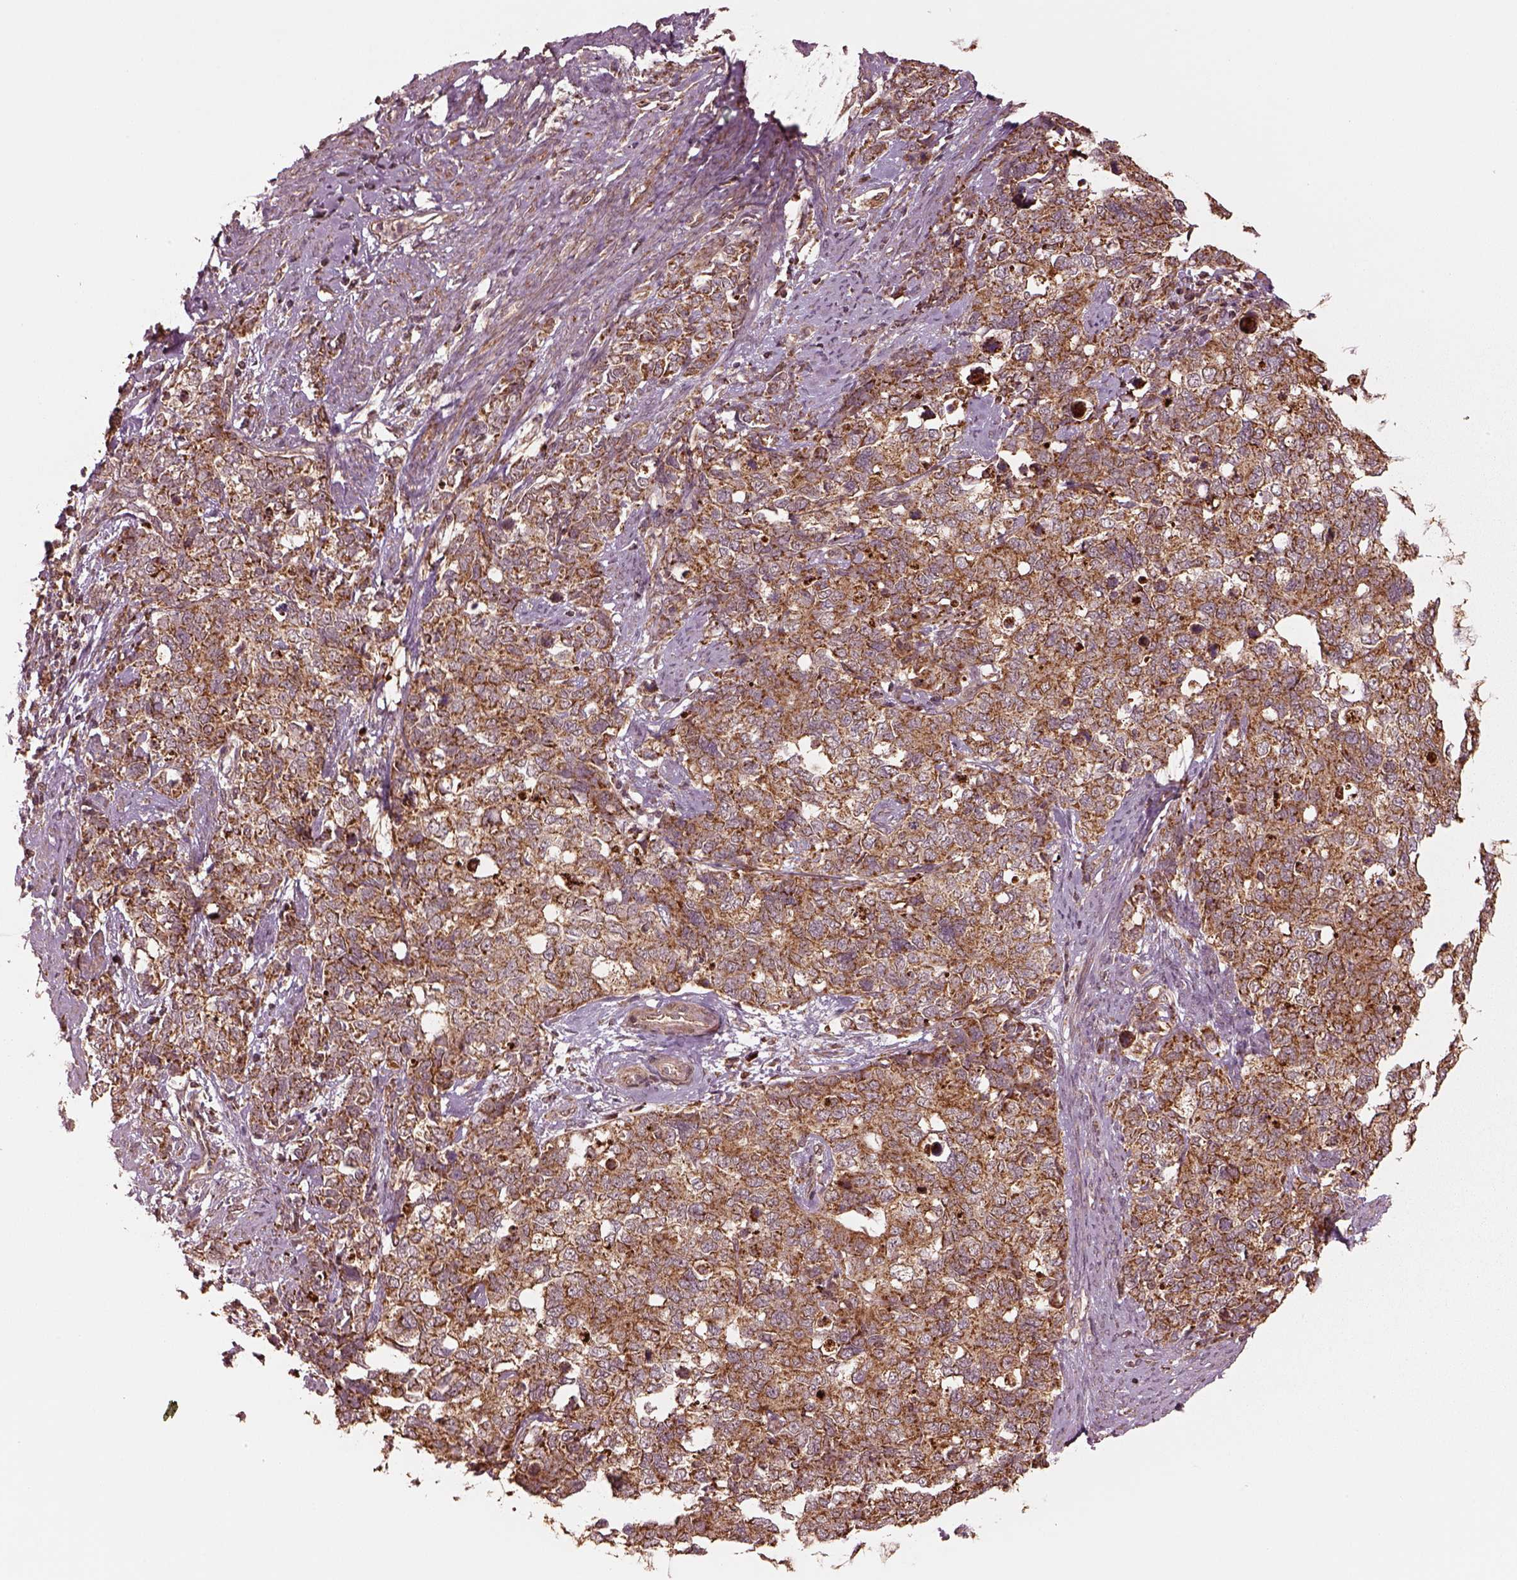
{"staining": {"intensity": "moderate", "quantity": ">75%", "location": "cytoplasmic/membranous"}, "tissue": "cervical cancer", "cell_type": "Tumor cells", "image_type": "cancer", "snomed": [{"axis": "morphology", "description": "Squamous cell carcinoma, NOS"}, {"axis": "topography", "description": "Cervix"}], "caption": "The image shows staining of squamous cell carcinoma (cervical), revealing moderate cytoplasmic/membranous protein positivity (brown color) within tumor cells. Nuclei are stained in blue.", "gene": "SEL1L3", "patient": {"sex": "female", "age": 63}}